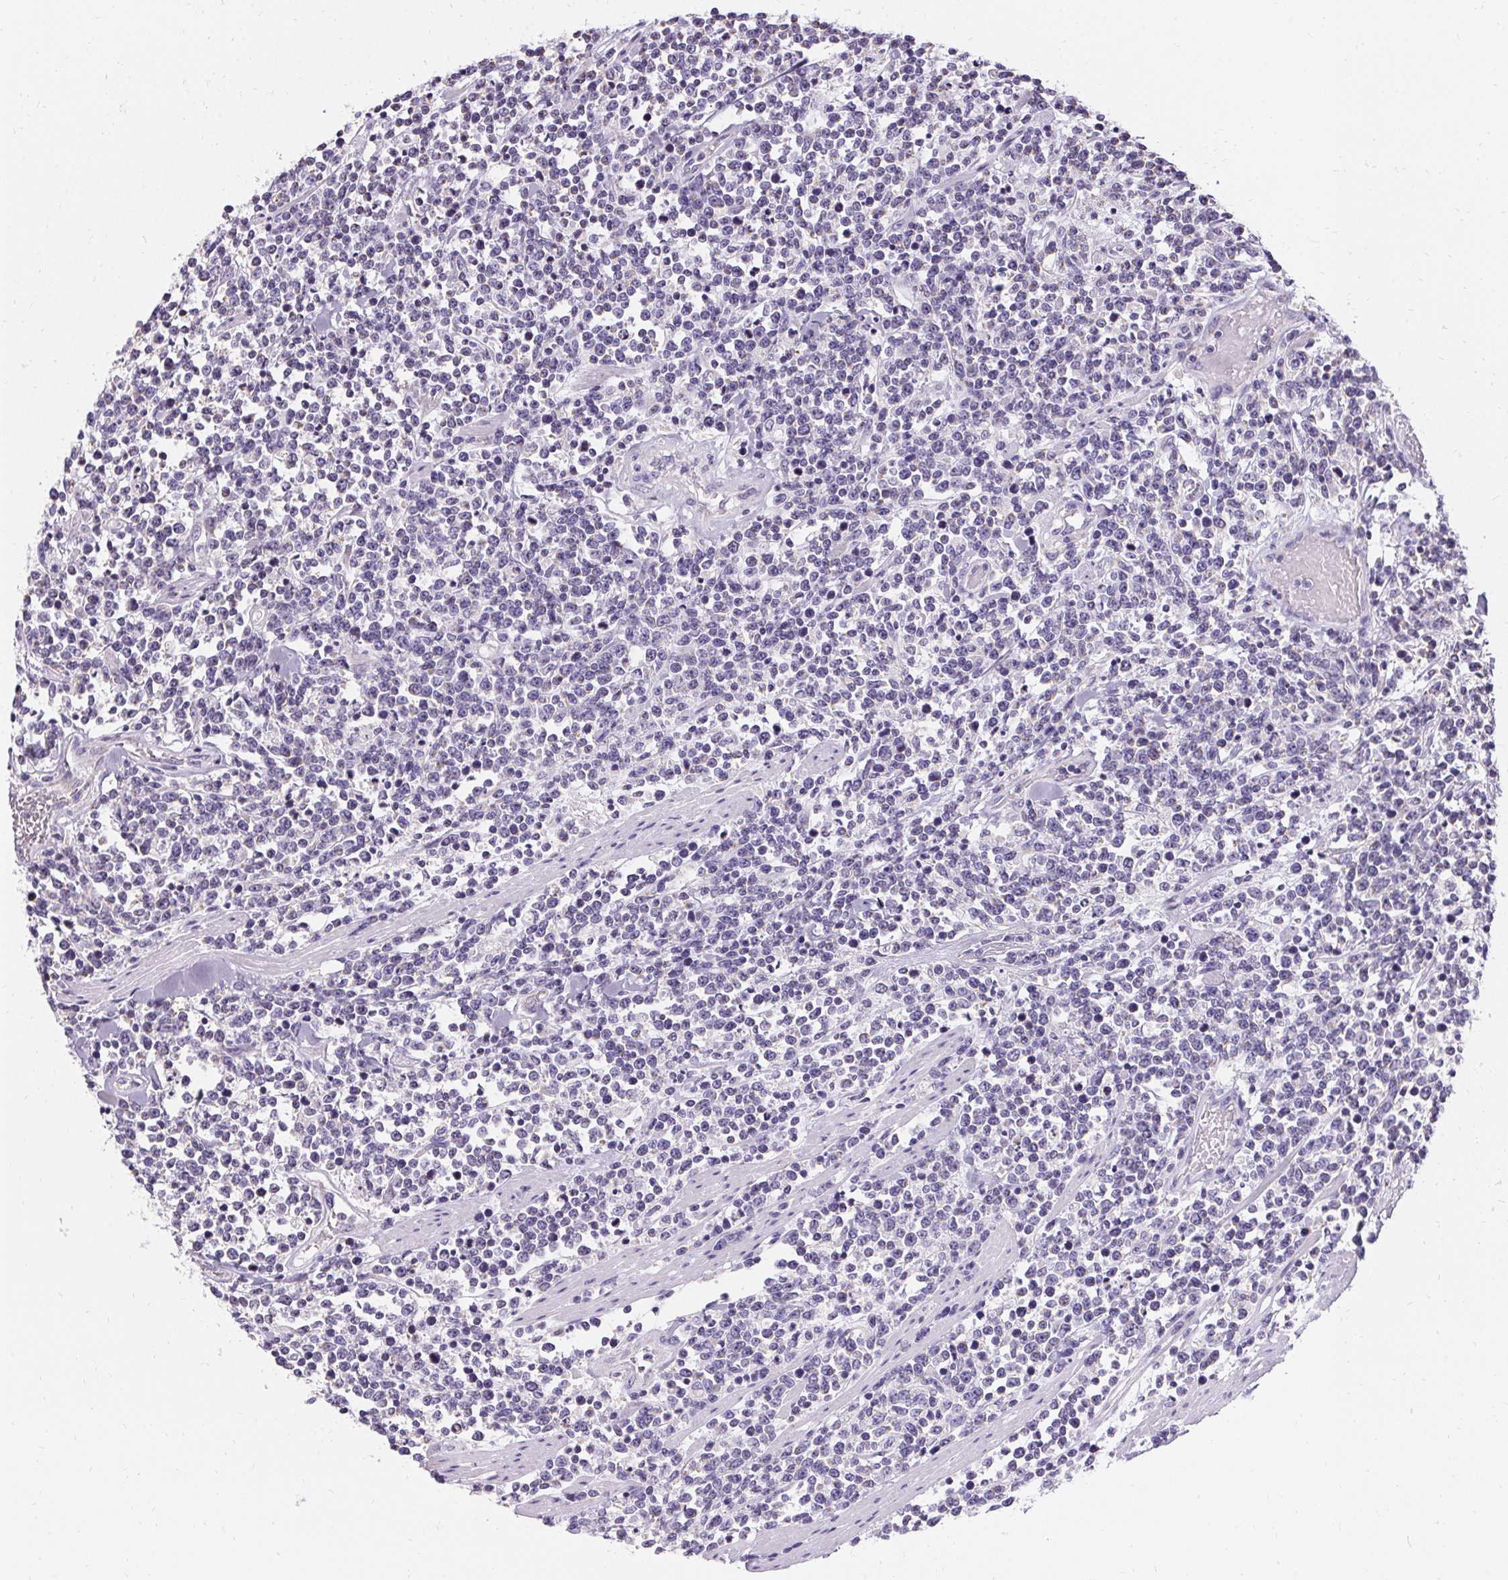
{"staining": {"intensity": "negative", "quantity": "none", "location": "none"}, "tissue": "lymphoma", "cell_type": "Tumor cells", "image_type": "cancer", "snomed": [{"axis": "morphology", "description": "Malignant lymphoma, non-Hodgkin's type, High grade"}, {"axis": "topography", "description": "Colon"}], "caption": "Immunohistochemistry (IHC) photomicrograph of neoplastic tissue: human high-grade malignant lymphoma, non-Hodgkin's type stained with DAB reveals no significant protein expression in tumor cells.", "gene": "ASGR2", "patient": {"sex": "male", "age": 82}}